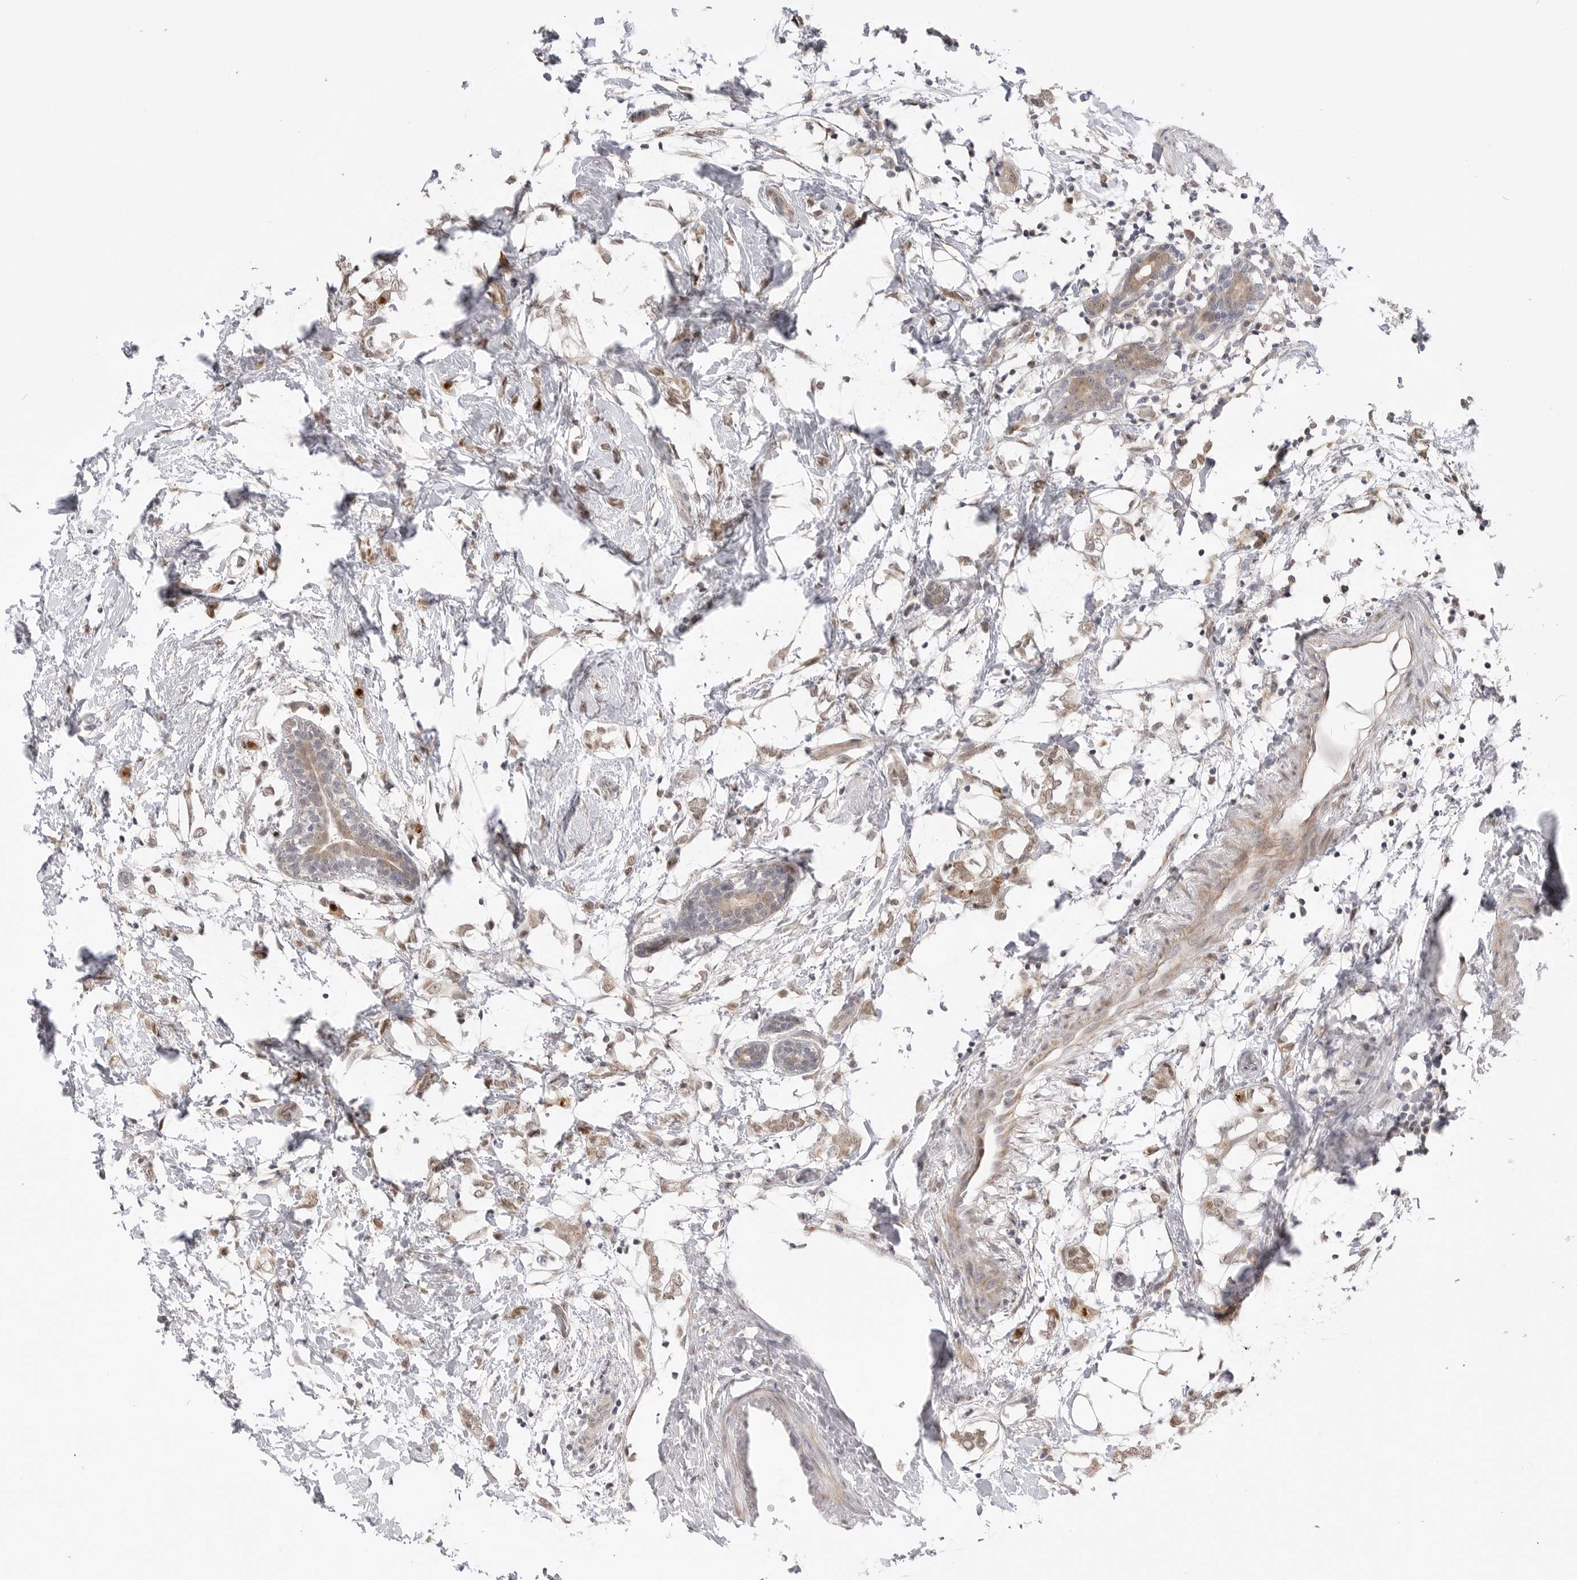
{"staining": {"intensity": "weak", "quantity": ">75%", "location": "cytoplasmic/membranous,nuclear"}, "tissue": "breast cancer", "cell_type": "Tumor cells", "image_type": "cancer", "snomed": [{"axis": "morphology", "description": "Normal tissue, NOS"}, {"axis": "morphology", "description": "Lobular carcinoma"}, {"axis": "topography", "description": "Breast"}], "caption": "A low amount of weak cytoplasmic/membranous and nuclear expression is present in about >75% of tumor cells in breast cancer (lobular carcinoma) tissue.", "gene": "GGT6", "patient": {"sex": "female", "age": 47}}